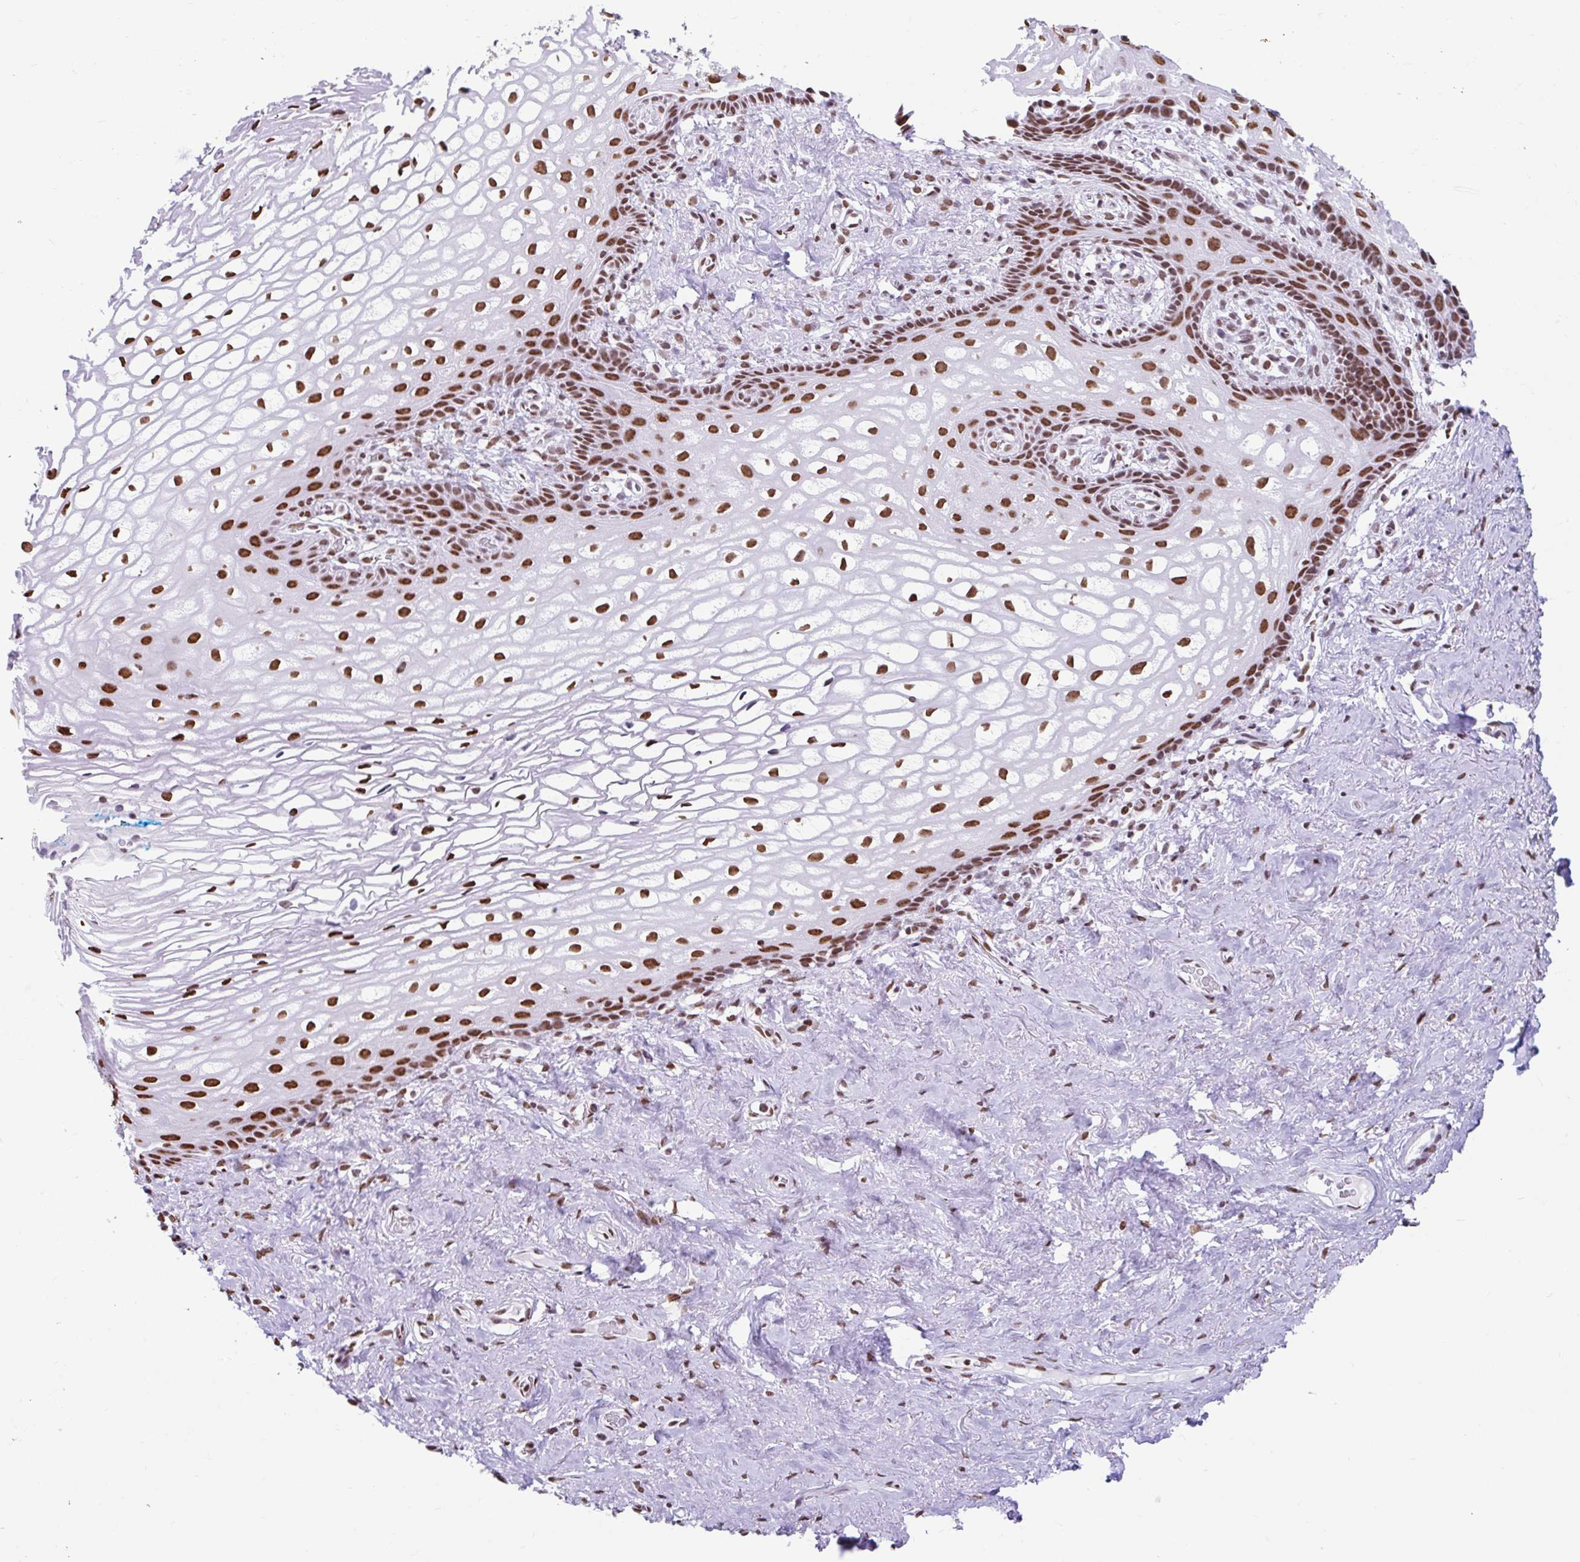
{"staining": {"intensity": "strong", "quantity": ">75%", "location": "nuclear"}, "tissue": "vagina", "cell_type": "Squamous epithelial cells", "image_type": "normal", "snomed": [{"axis": "morphology", "description": "Normal tissue, NOS"}, {"axis": "morphology", "description": "Adenocarcinoma, NOS"}, {"axis": "topography", "description": "Rectum"}, {"axis": "topography", "description": "Vagina"}, {"axis": "topography", "description": "Peripheral nerve tissue"}], "caption": "Vagina stained for a protein exhibits strong nuclear positivity in squamous epithelial cells. (DAB = brown stain, brightfield microscopy at high magnification).", "gene": "KHDRBS1", "patient": {"sex": "female", "age": 71}}